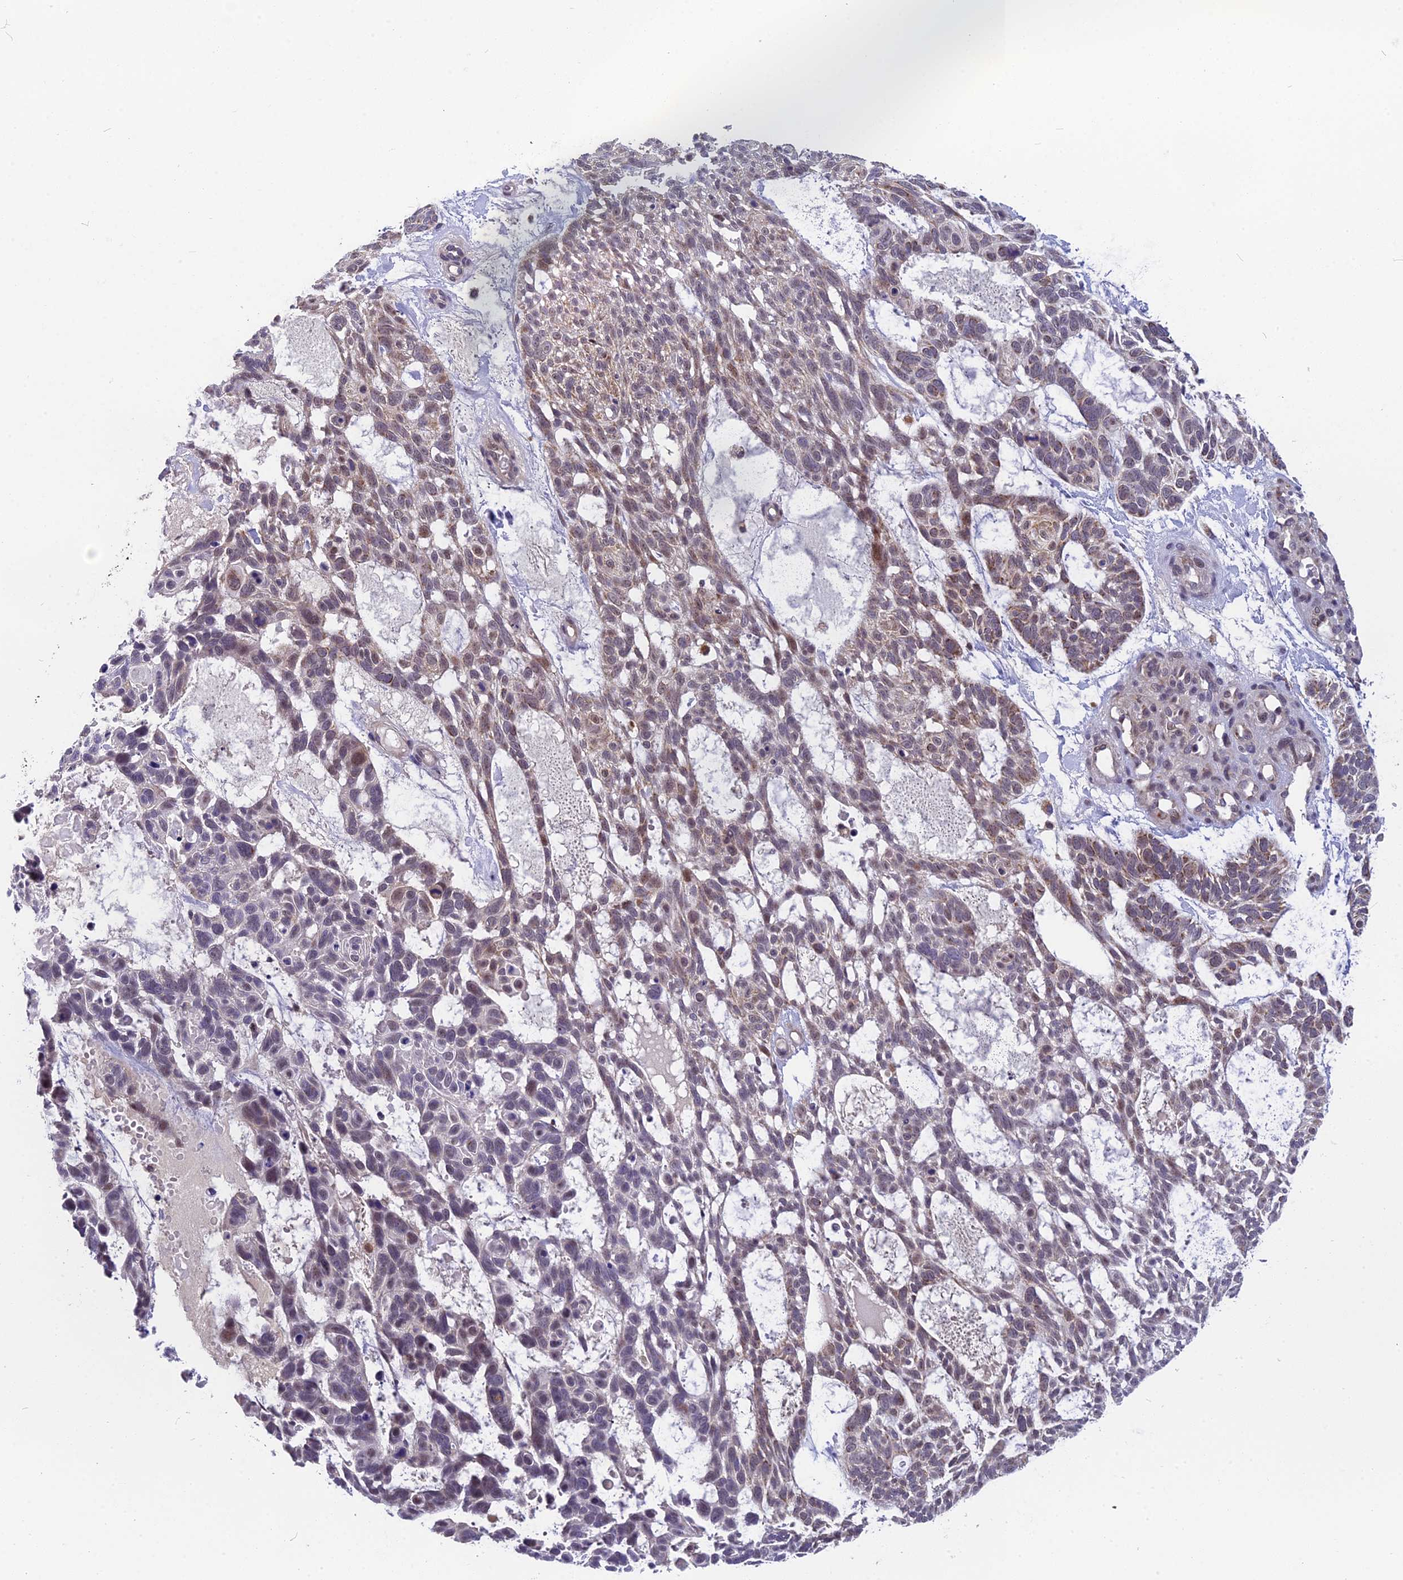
{"staining": {"intensity": "weak", "quantity": "<25%", "location": "cytoplasmic/membranous,nuclear"}, "tissue": "skin cancer", "cell_type": "Tumor cells", "image_type": "cancer", "snomed": [{"axis": "morphology", "description": "Basal cell carcinoma"}, {"axis": "topography", "description": "Skin"}], "caption": "A histopathology image of human skin basal cell carcinoma is negative for staining in tumor cells.", "gene": "CMC1", "patient": {"sex": "male", "age": 88}}